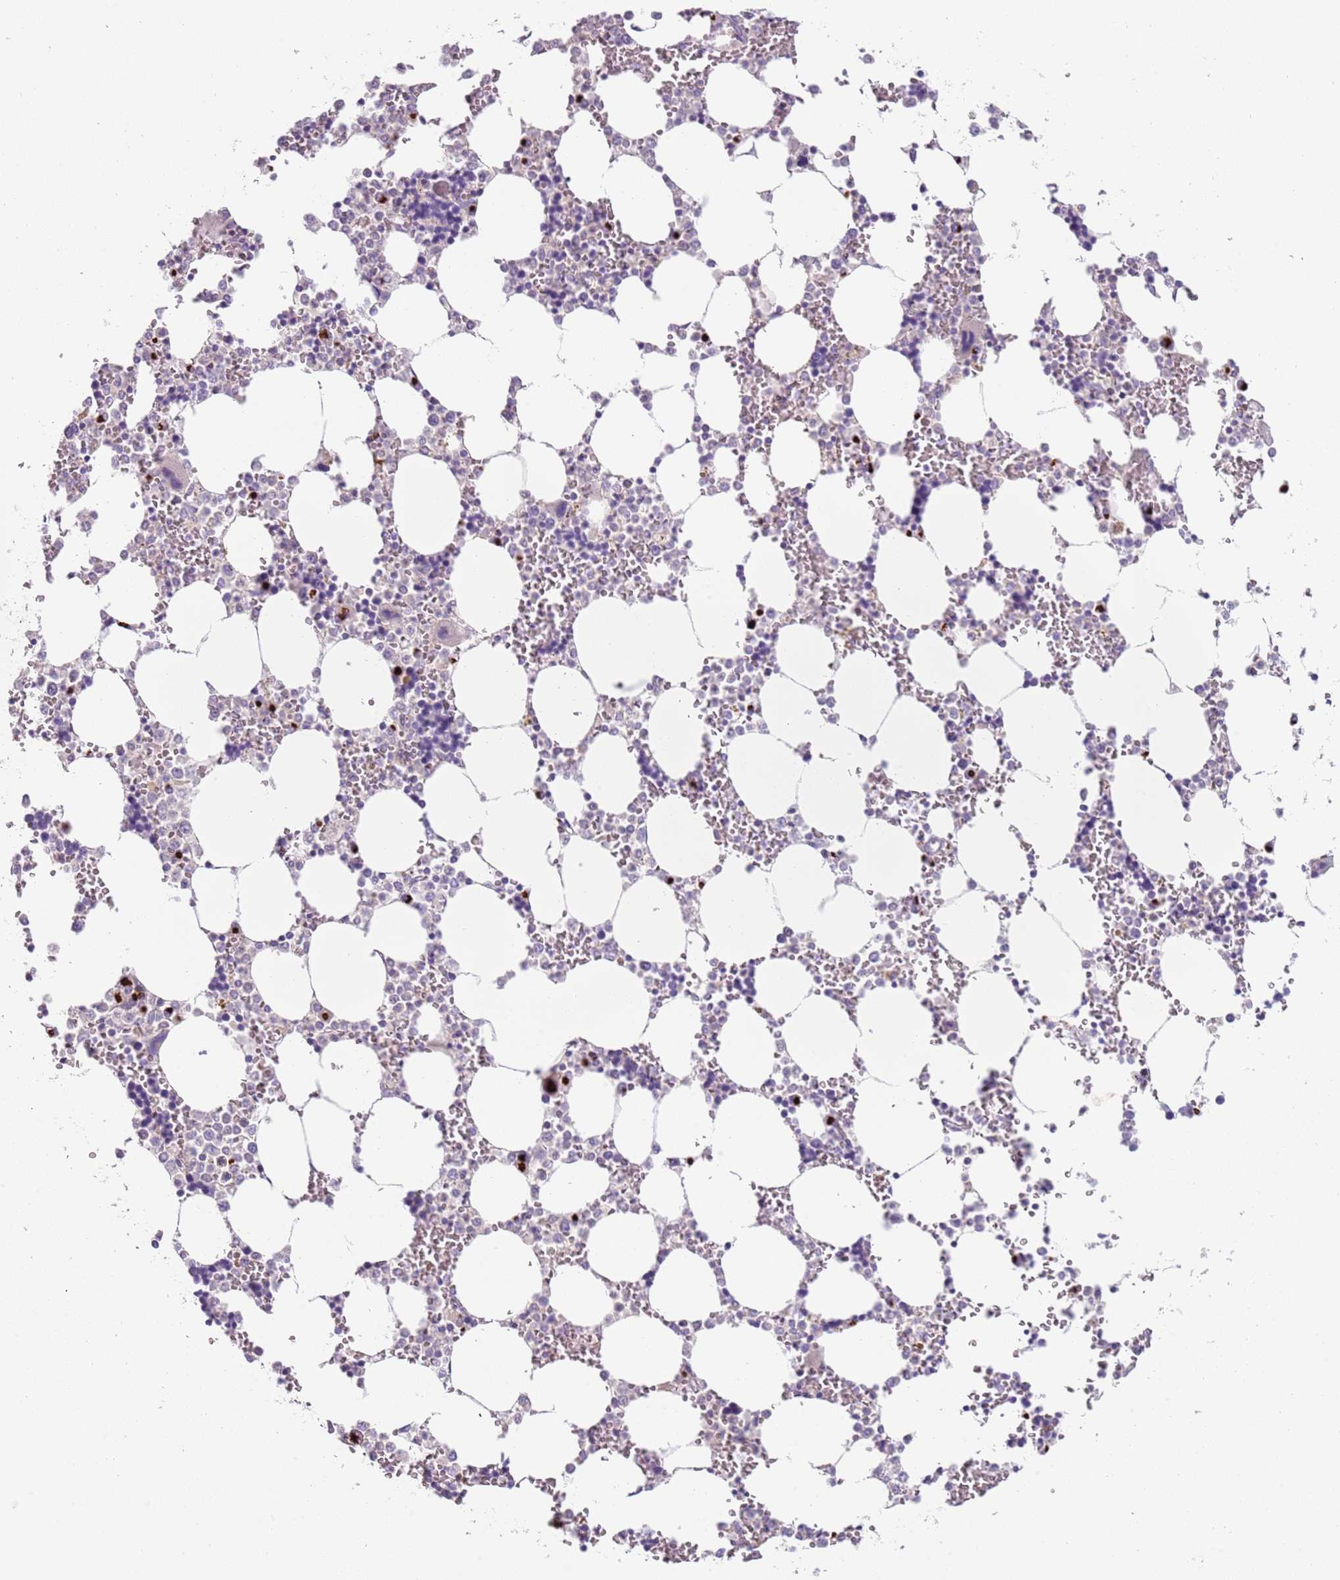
{"staining": {"intensity": "strong", "quantity": "<25%", "location": "cytoplasmic/membranous"}, "tissue": "bone marrow", "cell_type": "Hematopoietic cells", "image_type": "normal", "snomed": [{"axis": "morphology", "description": "Normal tissue, NOS"}, {"axis": "topography", "description": "Bone marrow"}], "caption": "The micrograph shows staining of normal bone marrow, revealing strong cytoplasmic/membranous protein staining (brown color) within hematopoietic cells.", "gene": "C2CD3", "patient": {"sex": "male", "age": 64}}